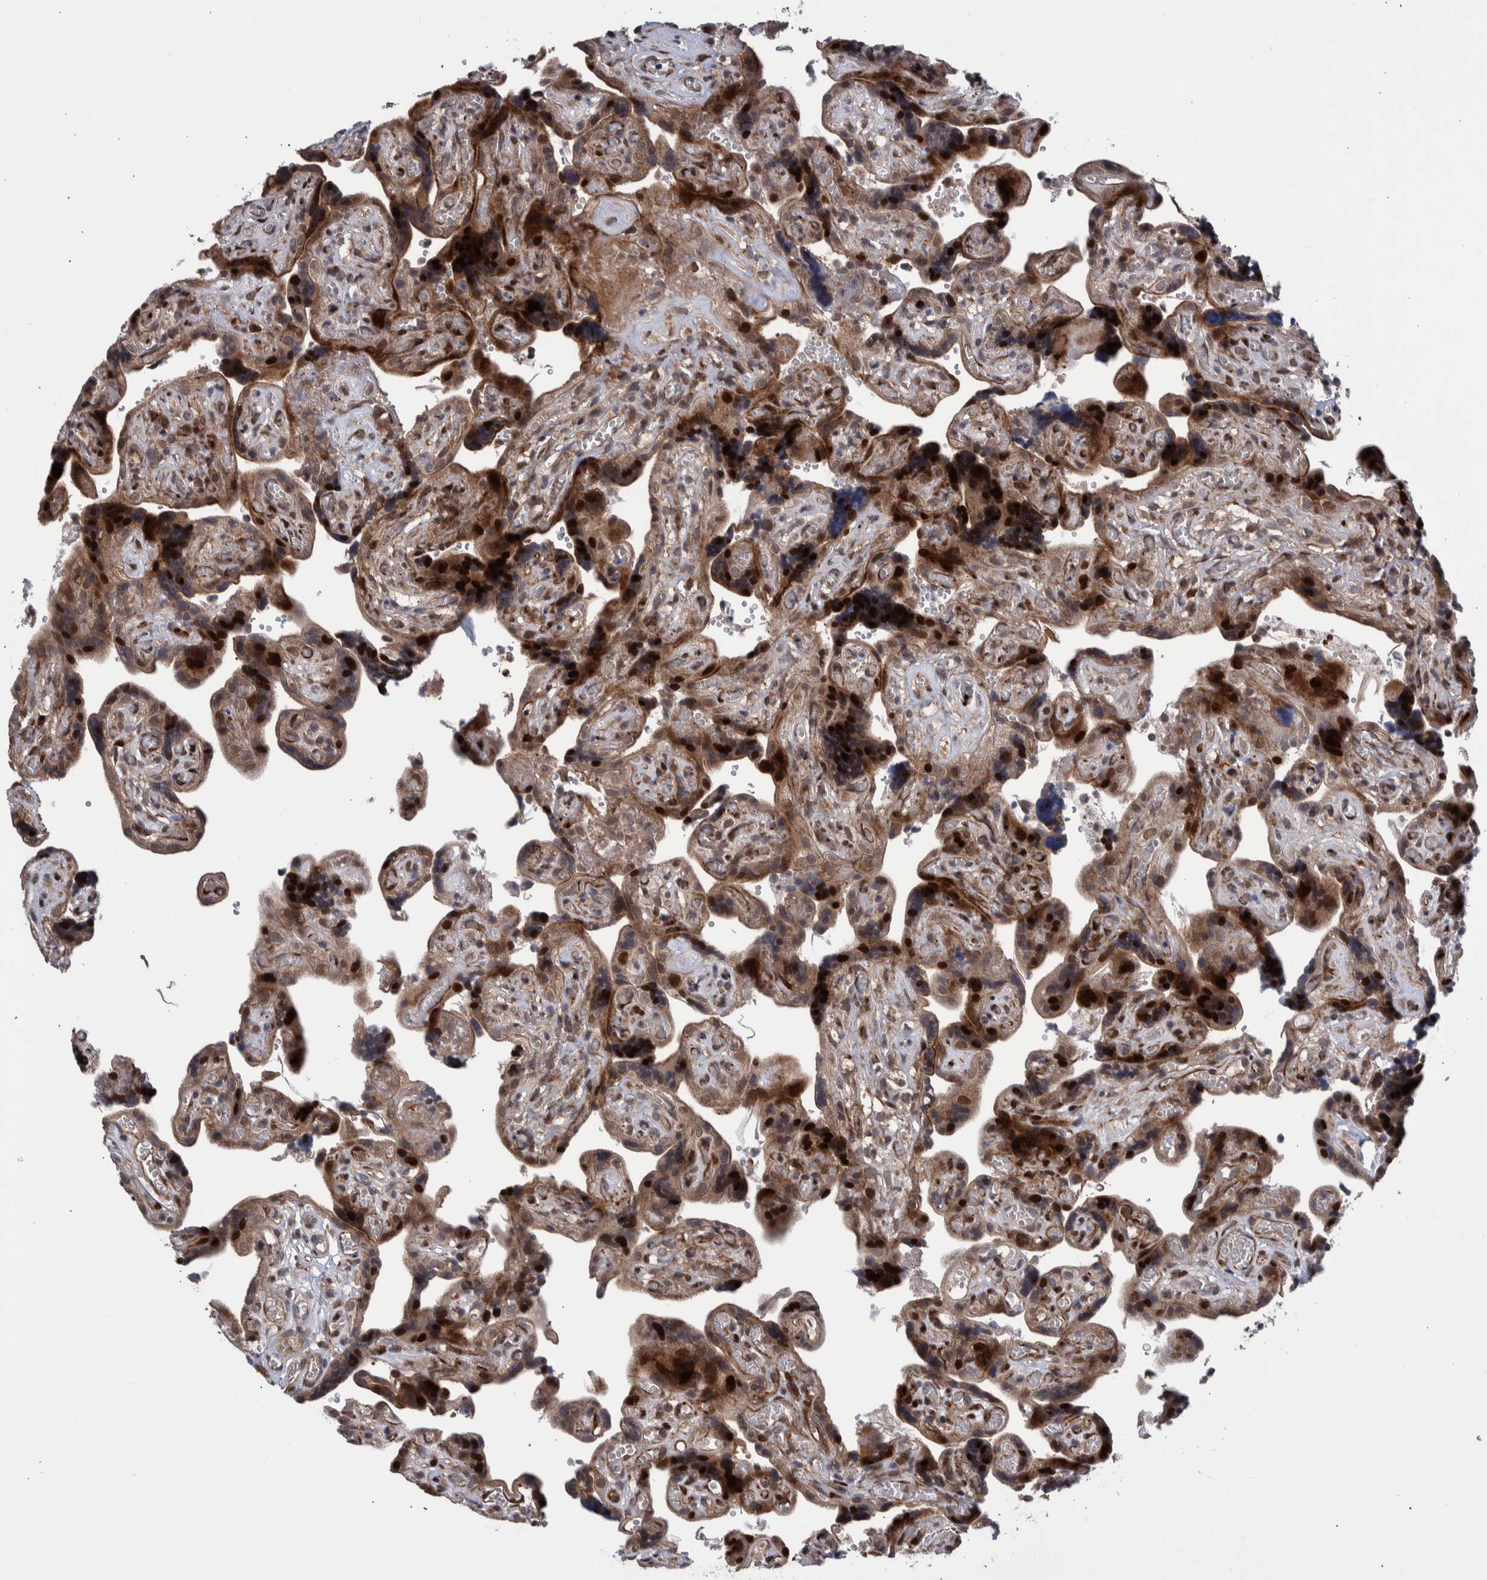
{"staining": {"intensity": "strong", "quantity": ">75%", "location": "cytoplasmic/membranous,nuclear"}, "tissue": "placenta", "cell_type": "Trophoblastic cells", "image_type": "normal", "snomed": [{"axis": "morphology", "description": "Normal tissue, NOS"}, {"axis": "topography", "description": "Placenta"}], "caption": "Protein expression analysis of normal placenta displays strong cytoplasmic/membranous,nuclear positivity in about >75% of trophoblastic cells. (DAB (3,3'-diaminobenzidine) = brown stain, brightfield microscopy at high magnification).", "gene": "SHISA6", "patient": {"sex": "female", "age": 30}}